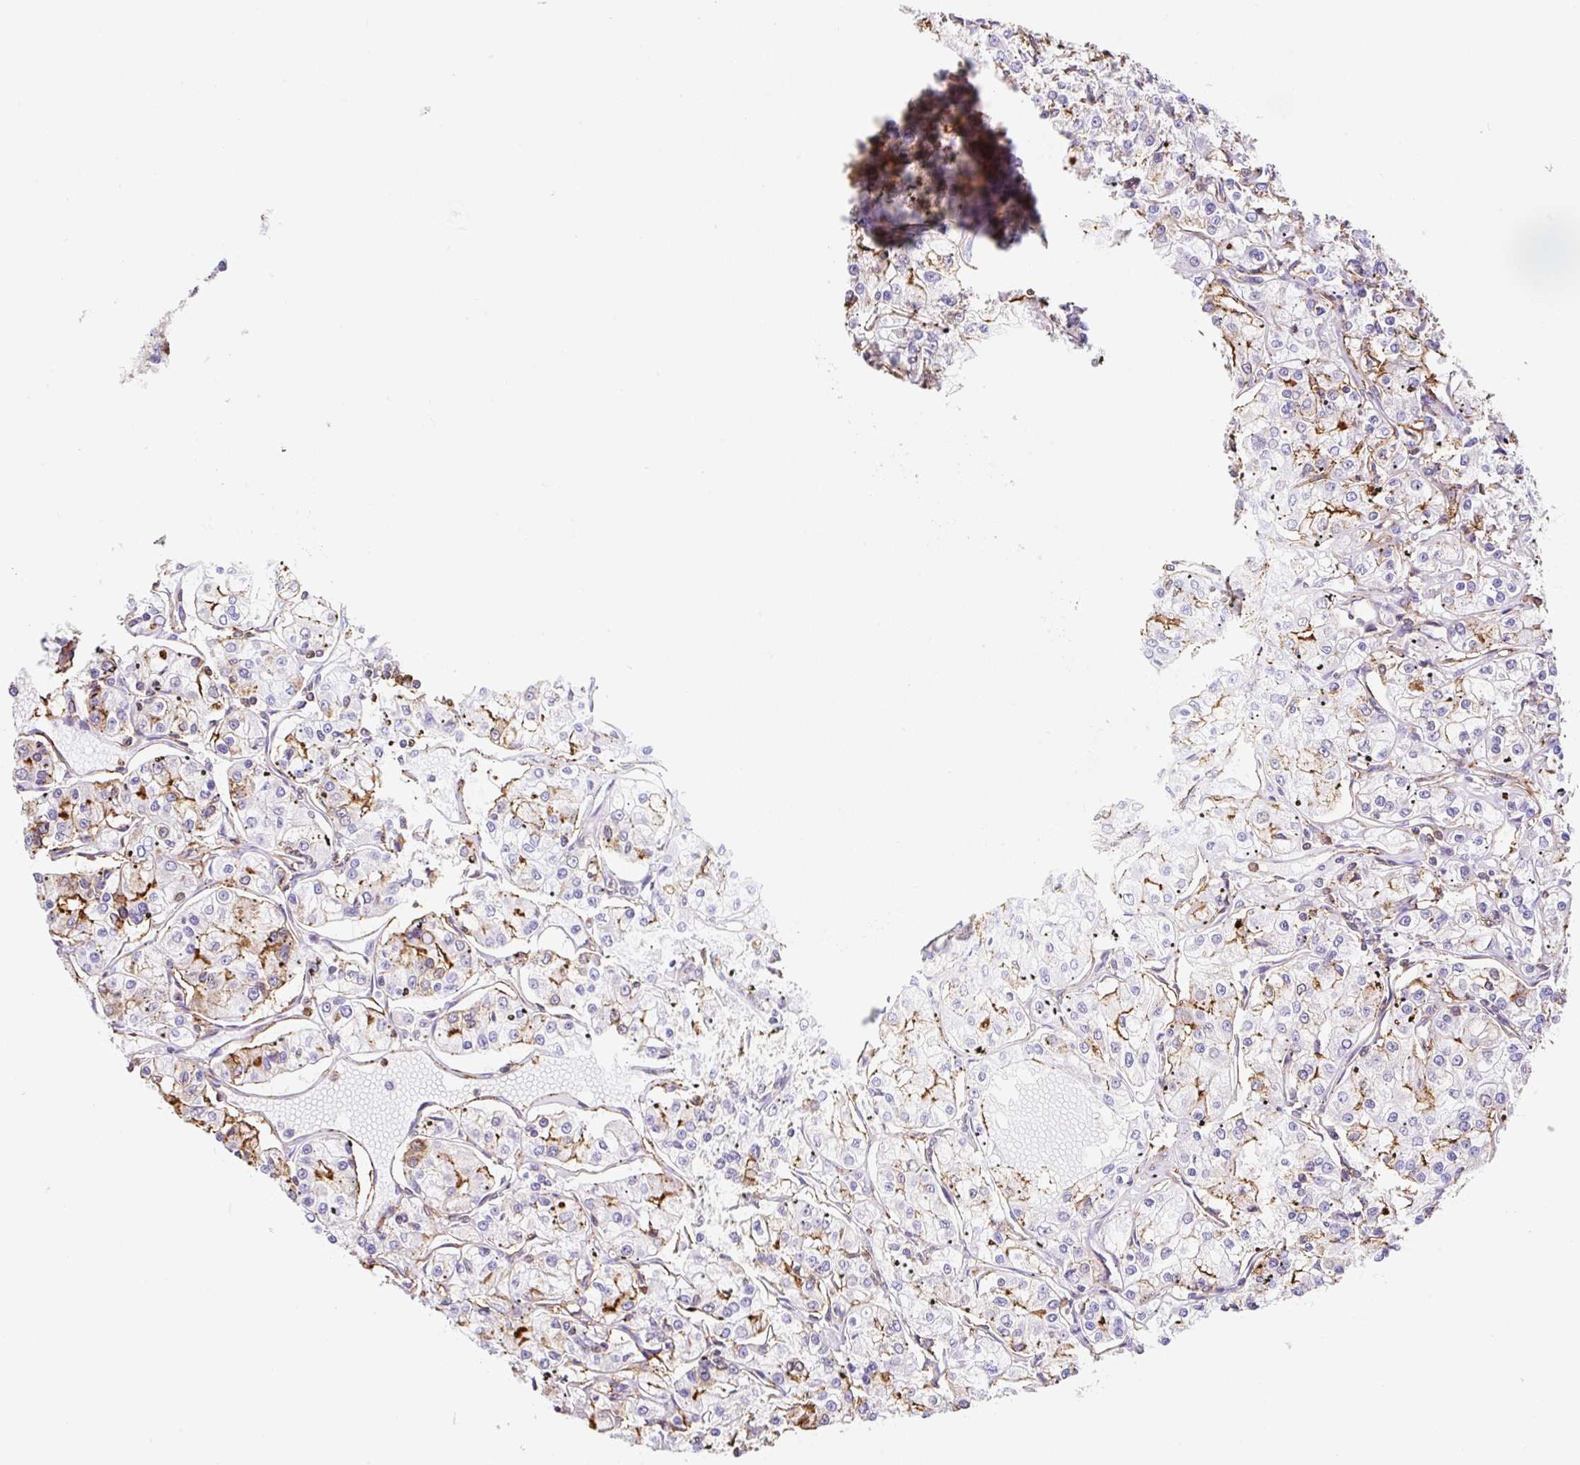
{"staining": {"intensity": "moderate", "quantity": "<25%", "location": "cytoplasmic/membranous"}, "tissue": "renal cancer", "cell_type": "Tumor cells", "image_type": "cancer", "snomed": [{"axis": "morphology", "description": "Adenocarcinoma, NOS"}, {"axis": "topography", "description": "Kidney"}], "caption": "This micrograph reveals immunohistochemistry staining of renal cancer (adenocarcinoma), with low moderate cytoplasmic/membranous staining in about <25% of tumor cells.", "gene": "MTTP", "patient": {"sex": "female", "age": 59}}